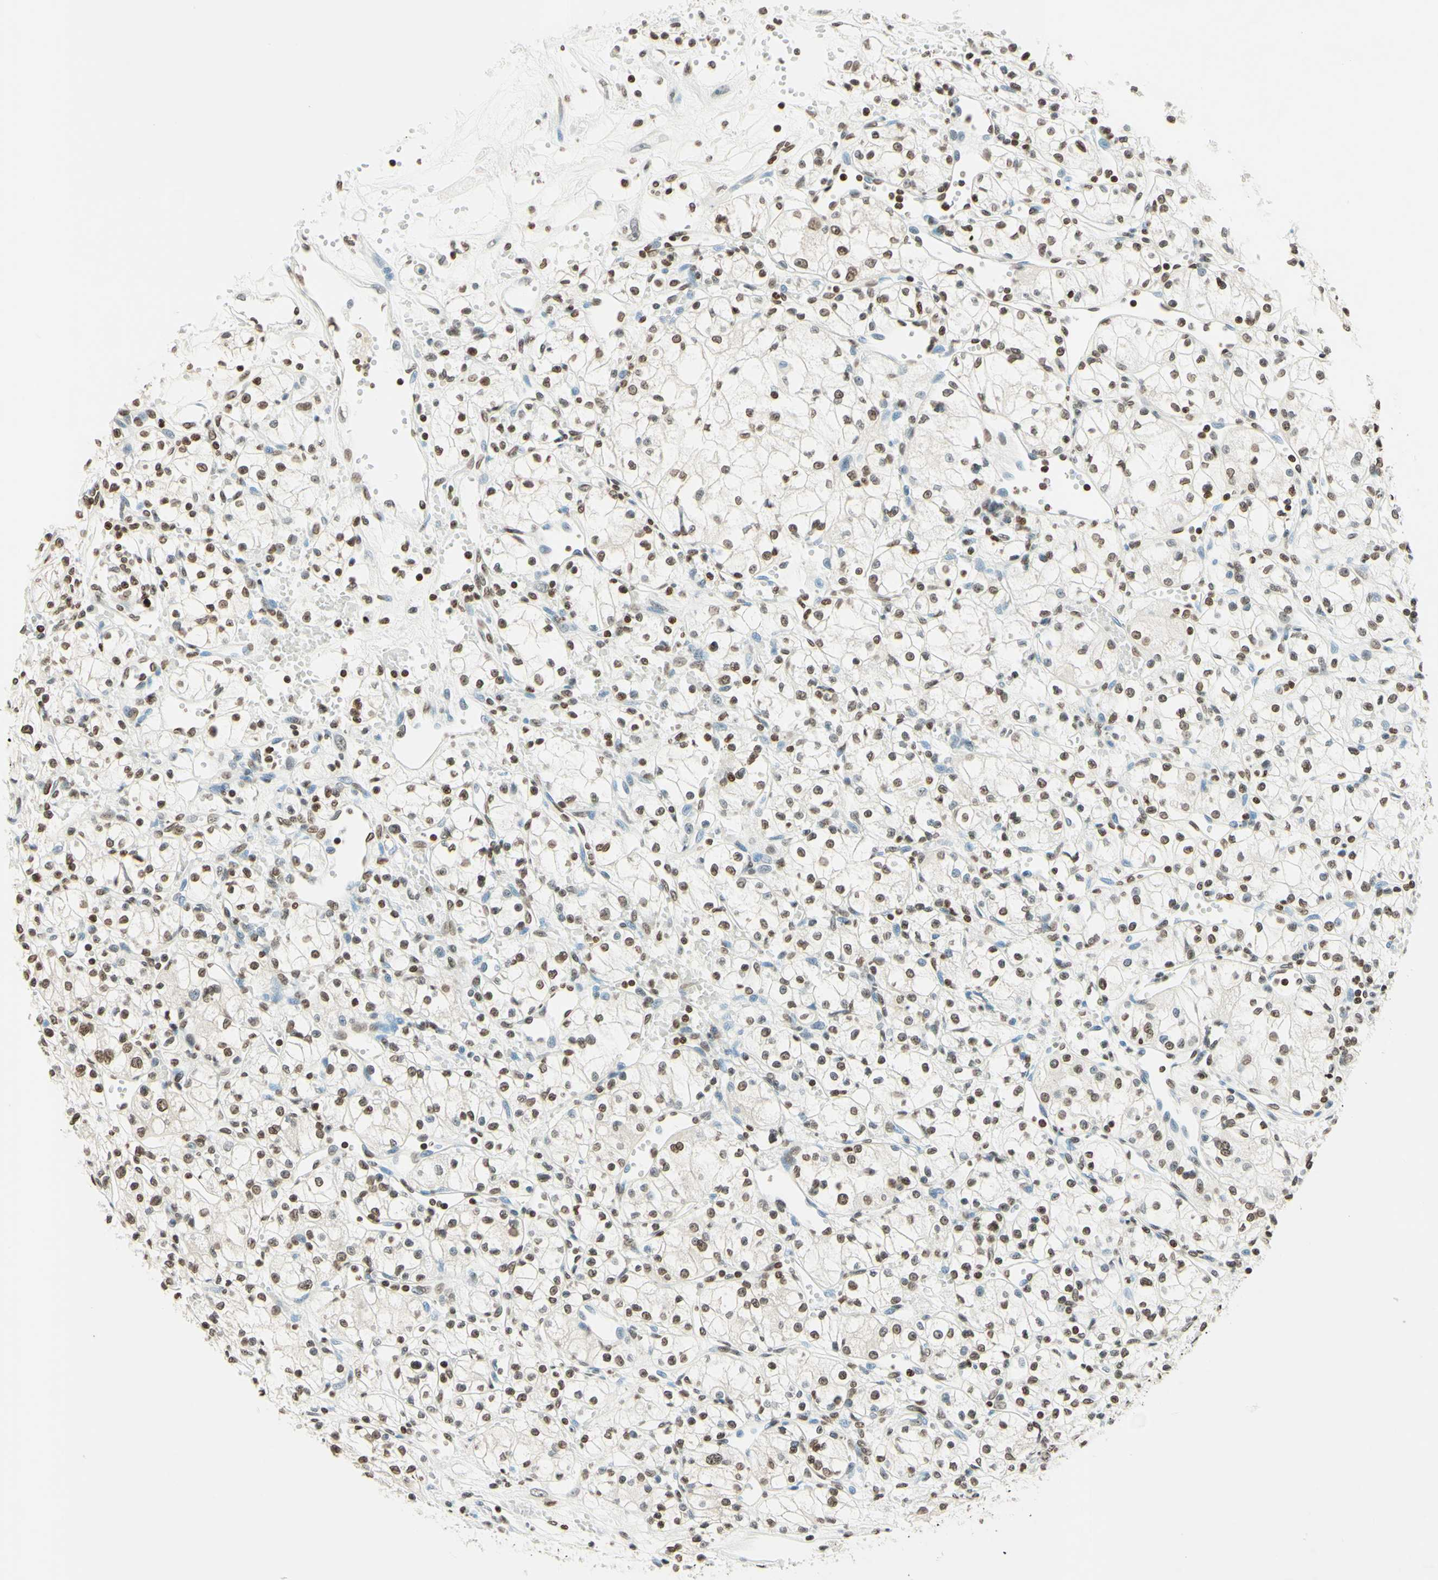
{"staining": {"intensity": "moderate", "quantity": "25%-75%", "location": "nuclear"}, "tissue": "renal cancer", "cell_type": "Tumor cells", "image_type": "cancer", "snomed": [{"axis": "morphology", "description": "Normal tissue, NOS"}, {"axis": "morphology", "description": "Adenocarcinoma, NOS"}, {"axis": "topography", "description": "Kidney"}], "caption": "Human adenocarcinoma (renal) stained for a protein (brown) reveals moderate nuclear positive positivity in approximately 25%-75% of tumor cells.", "gene": "MSH2", "patient": {"sex": "male", "age": 59}}